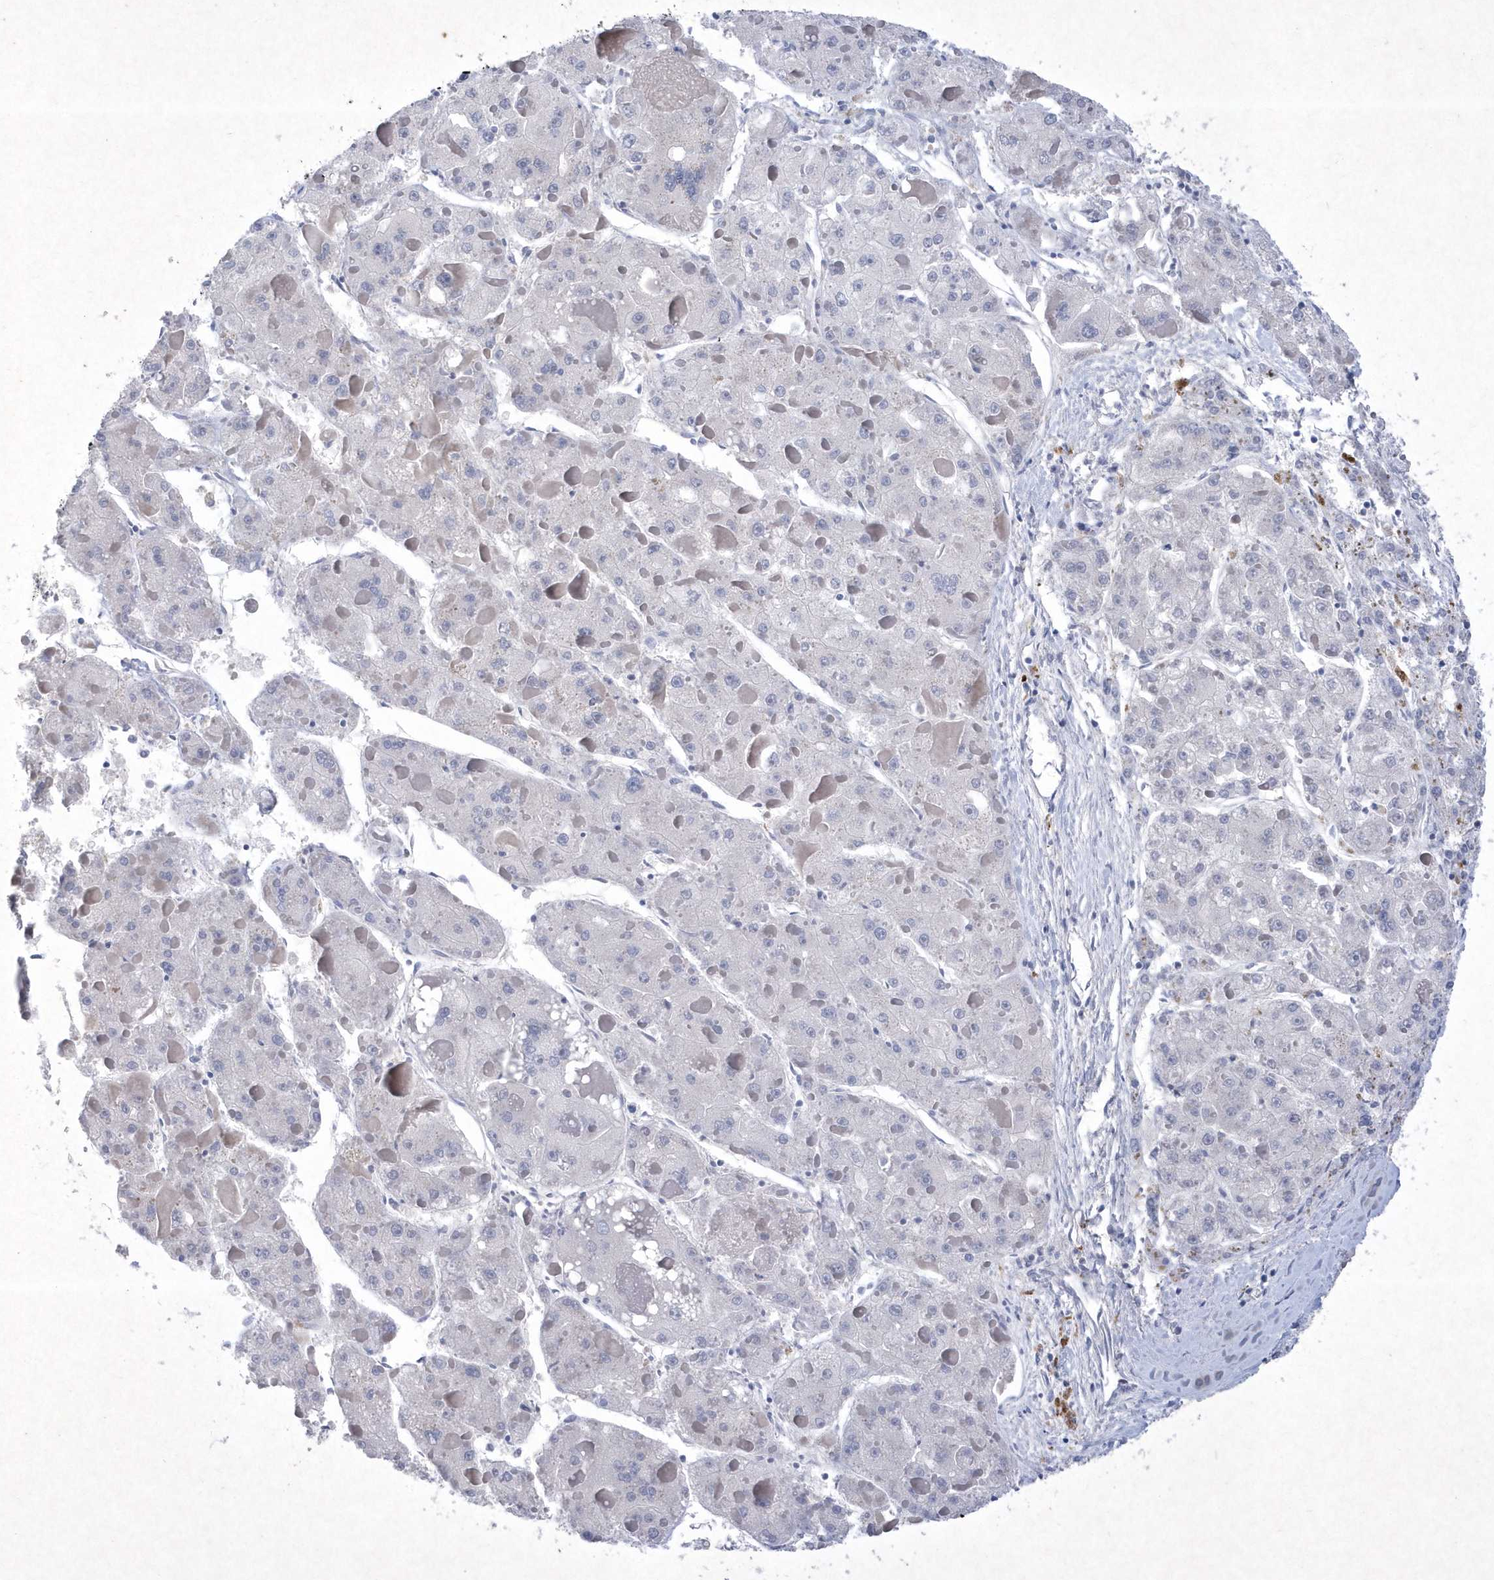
{"staining": {"intensity": "negative", "quantity": "none", "location": "none"}, "tissue": "liver cancer", "cell_type": "Tumor cells", "image_type": "cancer", "snomed": [{"axis": "morphology", "description": "Carcinoma, Hepatocellular, NOS"}, {"axis": "topography", "description": "Liver"}], "caption": "DAB (3,3'-diaminobenzidine) immunohistochemical staining of hepatocellular carcinoma (liver) demonstrates no significant expression in tumor cells.", "gene": "BHLHA15", "patient": {"sex": "female", "age": 73}}